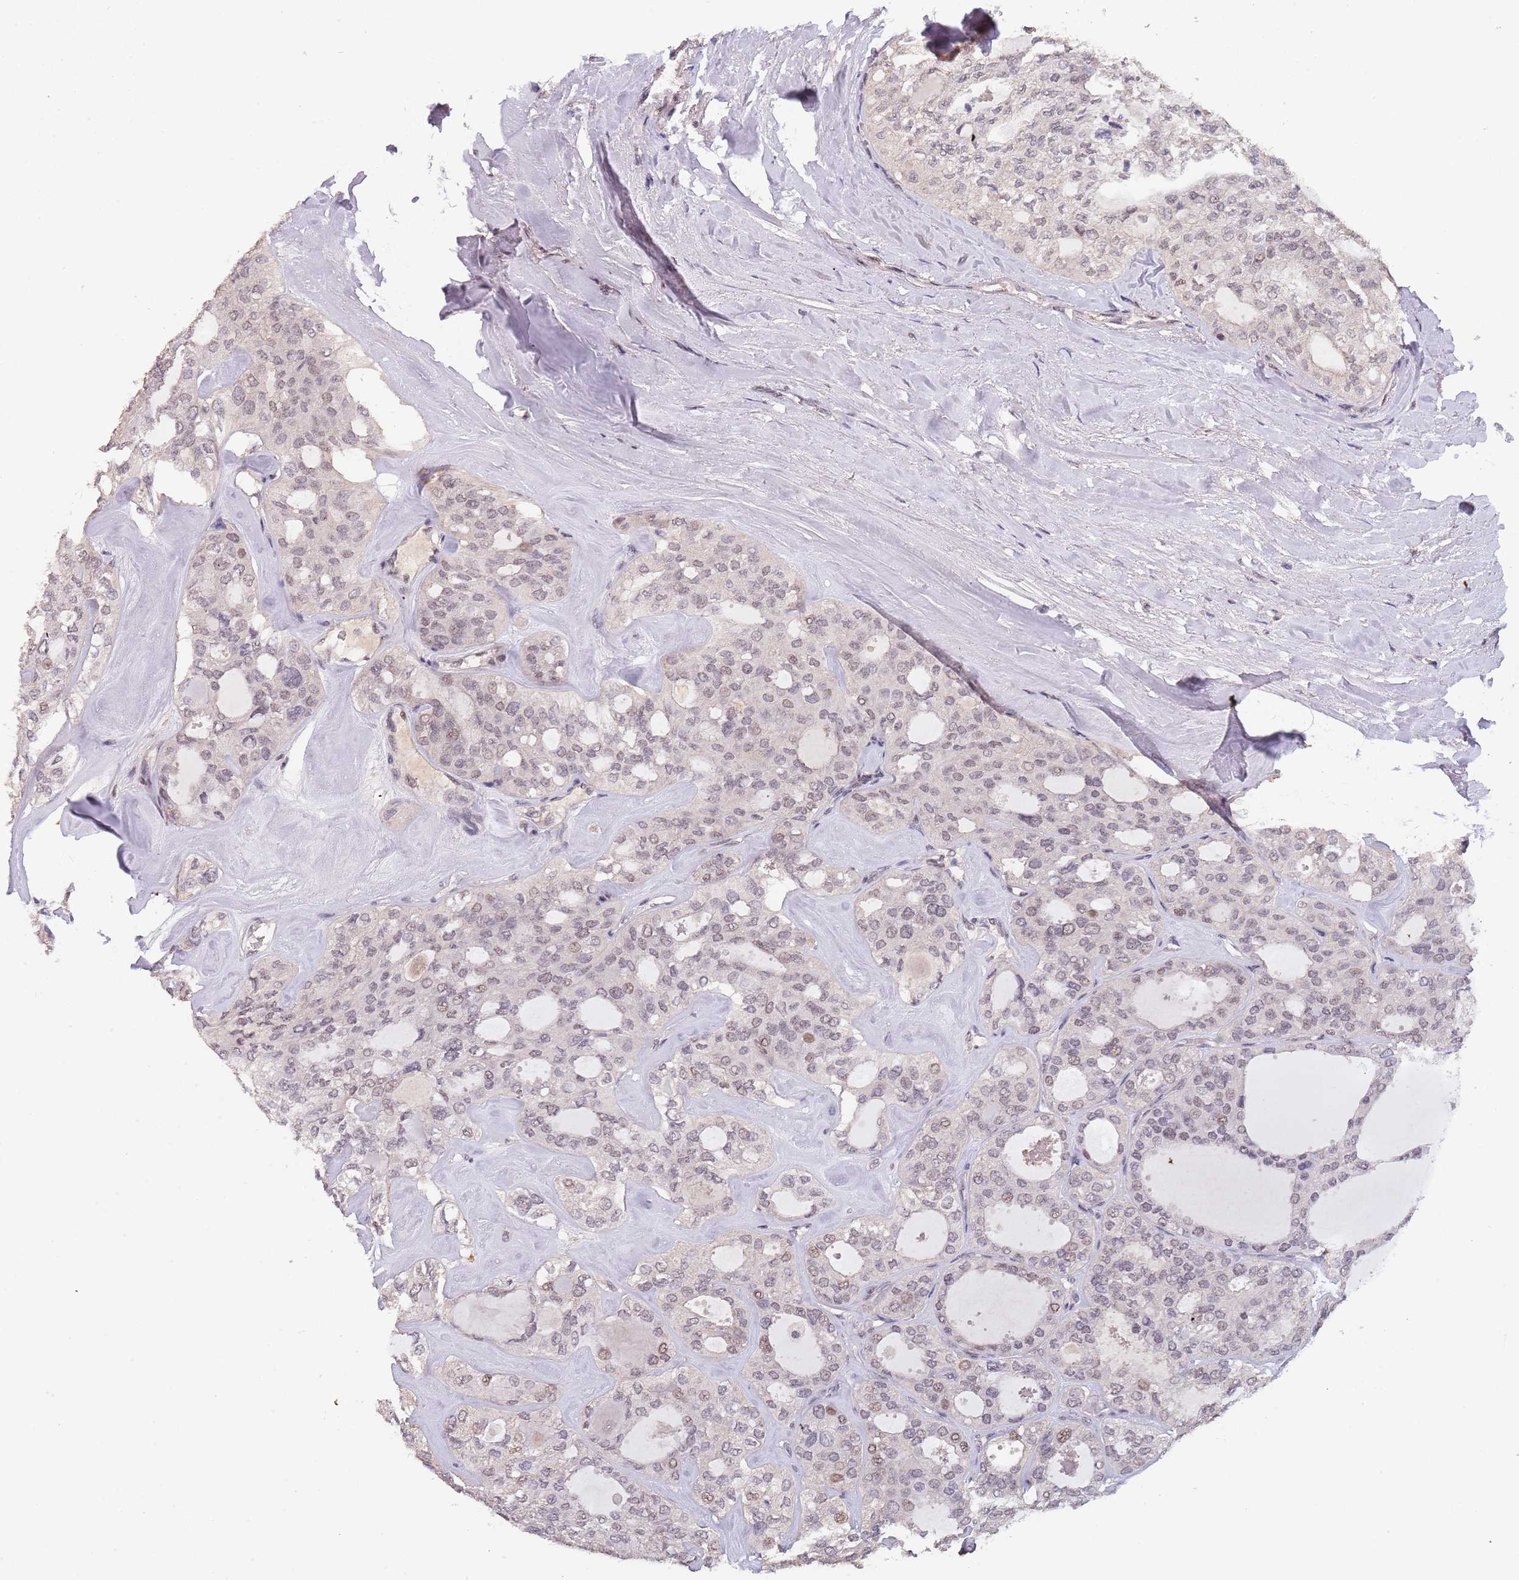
{"staining": {"intensity": "weak", "quantity": ">75%", "location": "nuclear"}, "tissue": "thyroid cancer", "cell_type": "Tumor cells", "image_type": "cancer", "snomed": [{"axis": "morphology", "description": "Follicular adenoma carcinoma, NOS"}, {"axis": "topography", "description": "Thyroid gland"}], "caption": "About >75% of tumor cells in human thyroid cancer (follicular adenoma carcinoma) demonstrate weak nuclear protein staining as visualized by brown immunohistochemical staining.", "gene": "CIZ1", "patient": {"sex": "male", "age": 75}}